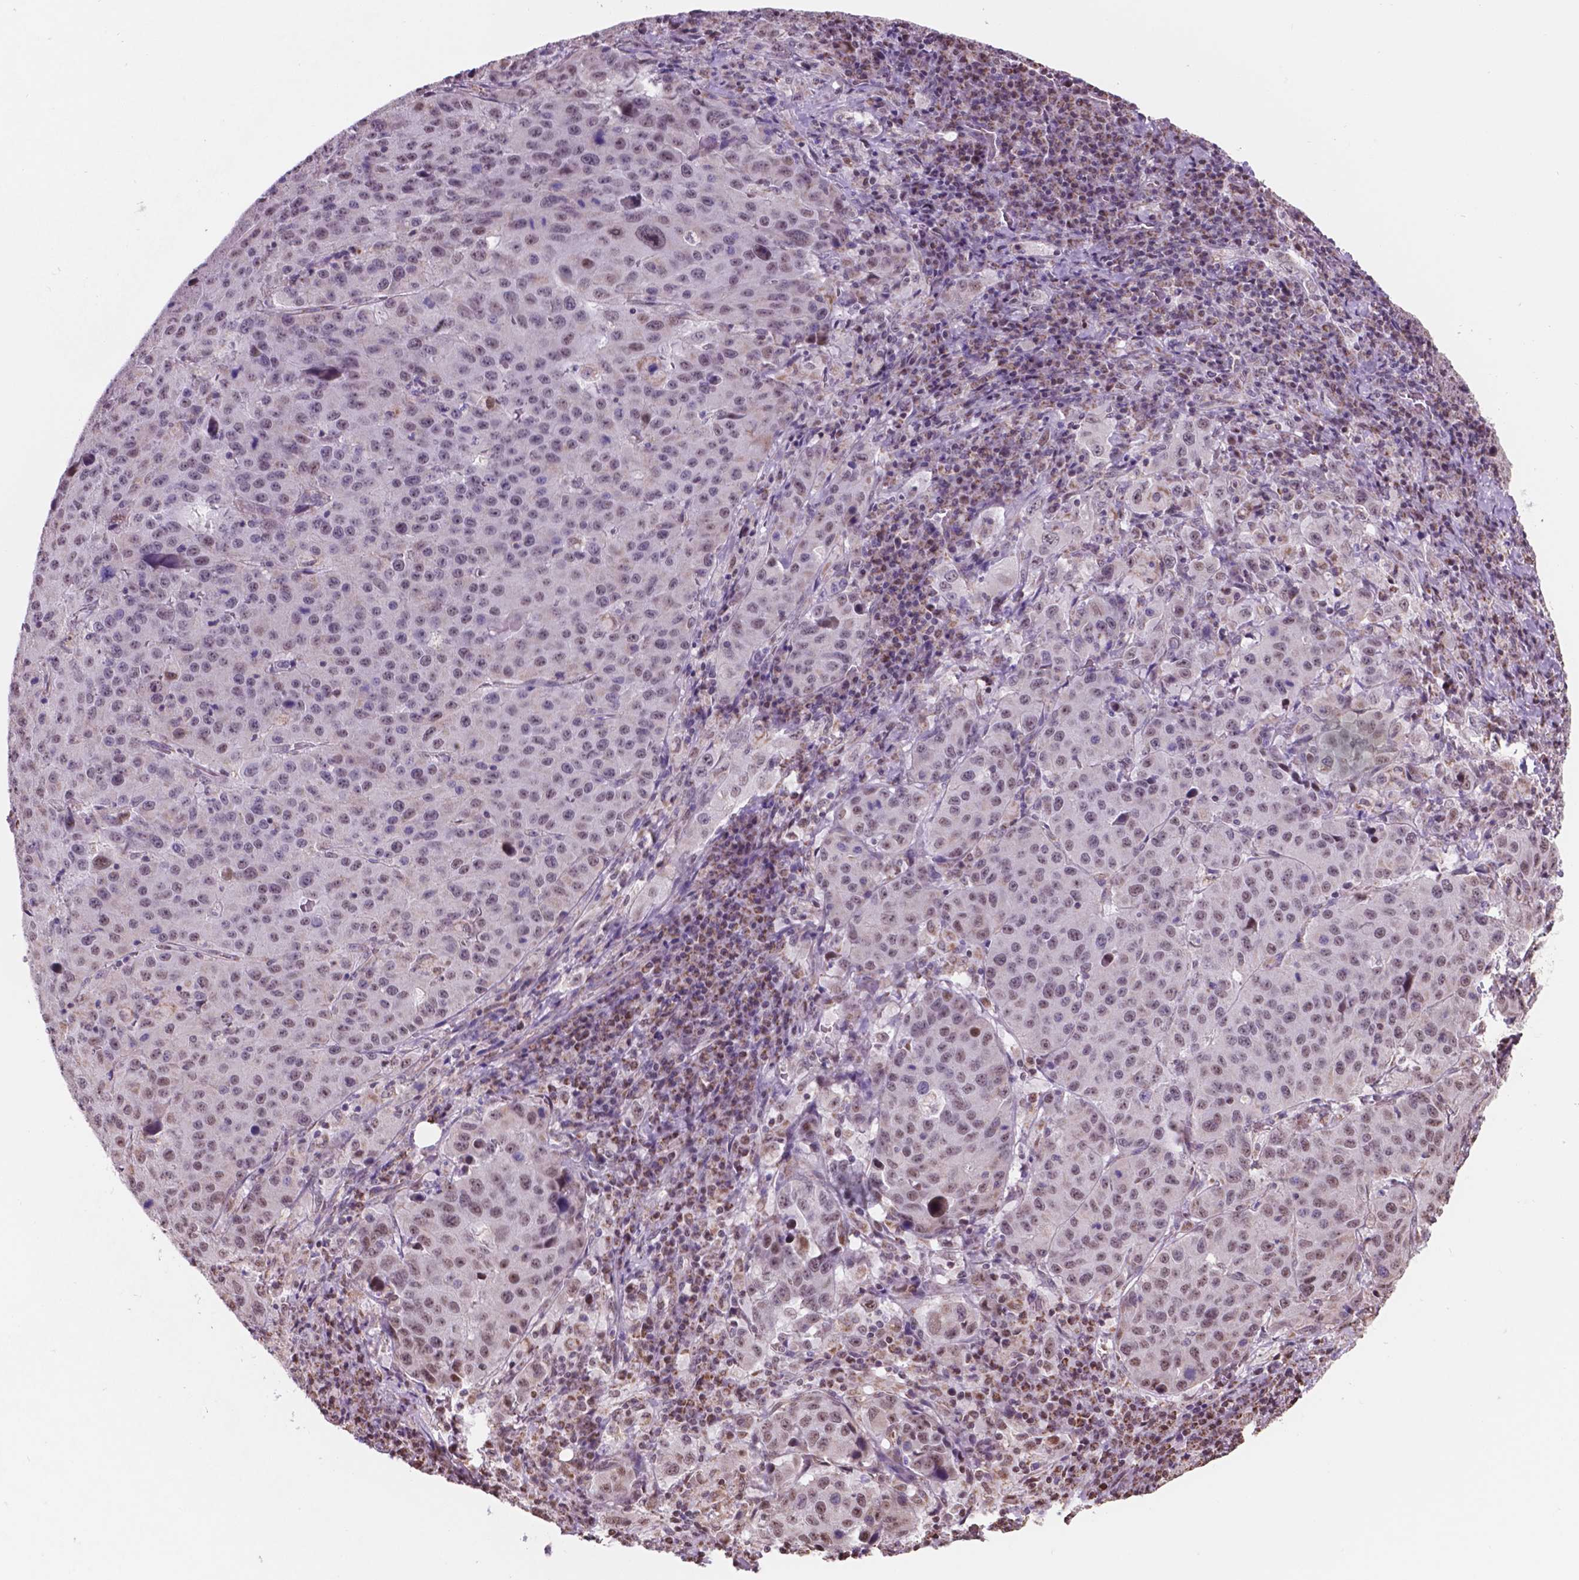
{"staining": {"intensity": "weak", "quantity": "25%-75%", "location": "cytoplasmic/membranous,nuclear"}, "tissue": "stomach cancer", "cell_type": "Tumor cells", "image_type": "cancer", "snomed": [{"axis": "morphology", "description": "Adenocarcinoma, NOS"}, {"axis": "topography", "description": "Stomach"}], "caption": "High-magnification brightfield microscopy of adenocarcinoma (stomach) stained with DAB (brown) and counterstained with hematoxylin (blue). tumor cells exhibit weak cytoplasmic/membranous and nuclear staining is appreciated in approximately25%-75% of cells. (Stains: DAB (3,3'-diaminobenzidine) in brown, nuclei in blue, Microscopy: brightfield microscopy at high magnification).", "gene": "NDUFA10", "patient": {"sex": "male", "age": 71}}